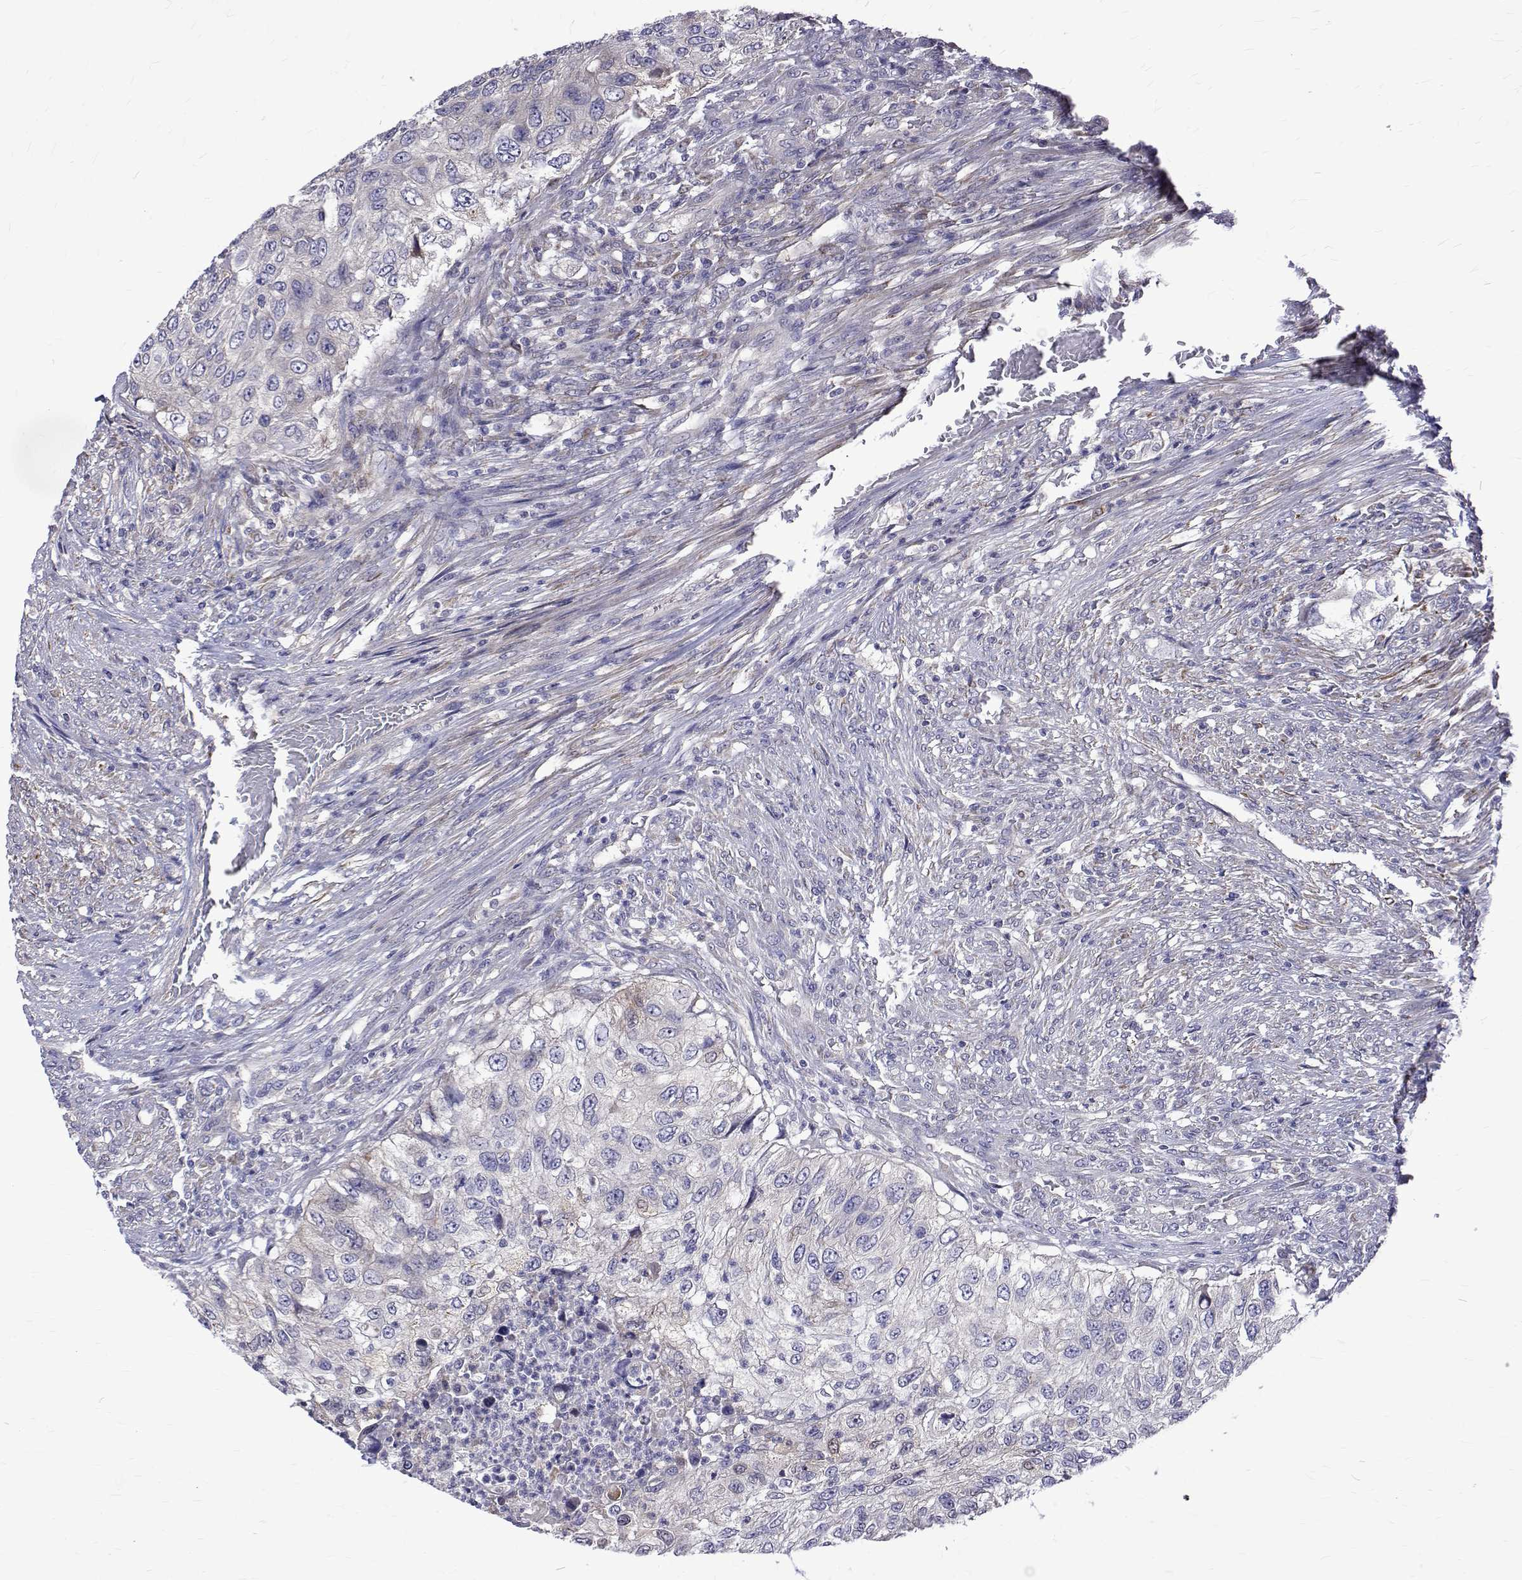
{"staining": {"intensity": "negative", "quantity": "none", "location": "none"}, "tissue": "urothelial cancer", "cell_type": "Tumor cells", "image_type": "cancer", "snomed": [{"axis": "morphology", "description": "Urothelial carcinoma, High grade"}, {"axis": "topography", "description": "Urinary bladder"}], "caption": "Immunohistochemistry of human urothelial cancer displays no expression in tumor cells. Brightfield microscopy of immunohistochemistry stained with DAB (brown) and hematoxylin (blue), captured at high magnification.", "gene": "PADI1", "patient": {"sex": "female", "age": 60}}